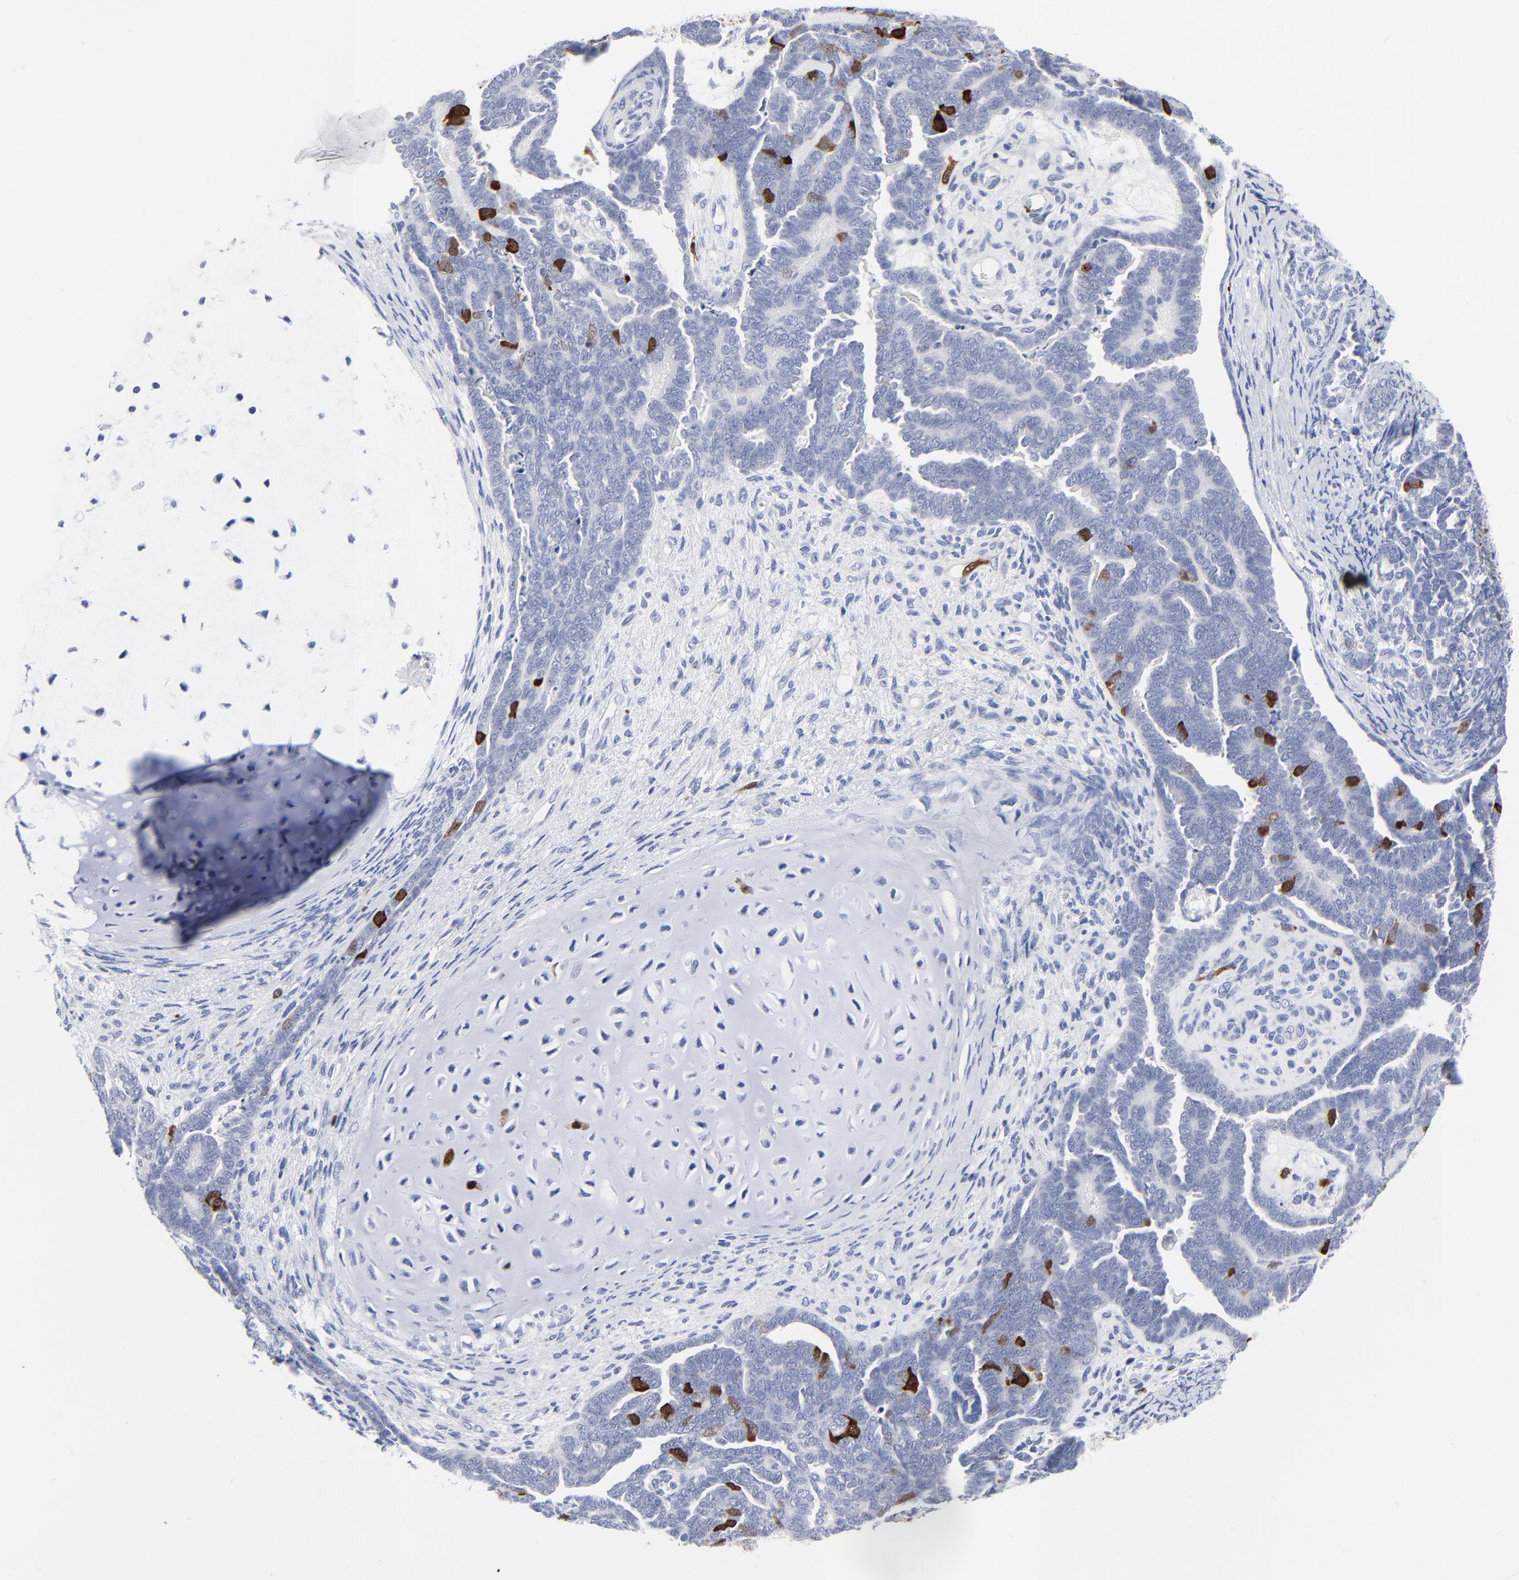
{"staining": {"intensity": "strong", "quantity": "<25%", "location": "cytoplasmic/membranous,nuclear"}, "tissue": "endometrial cancer", "cell_type": "Tumor cells", "image_type": "cancer", "snomed": [{"axis": "morphology", "description": "Neoplasm, malignant, NOS"}, {"axis": "topography", "description": "Endometrium"}], "caption": "DAB (3,3'-diaminobenzidine) immunohistochemical staining of human endometrial cancer (malignant neoplasm) exhibits strong cytoplasmic/membranous and nuclear protein positivity in about <25% of tumor cells. The staining is performed using DAB (3,3'-diaminobenzidine) brown chromogen to label protein expression. The nuclei are counter-stained blue using hematoxylin.", "gene": "CDK1", "patient": {"sex": "female", "age": 74}}